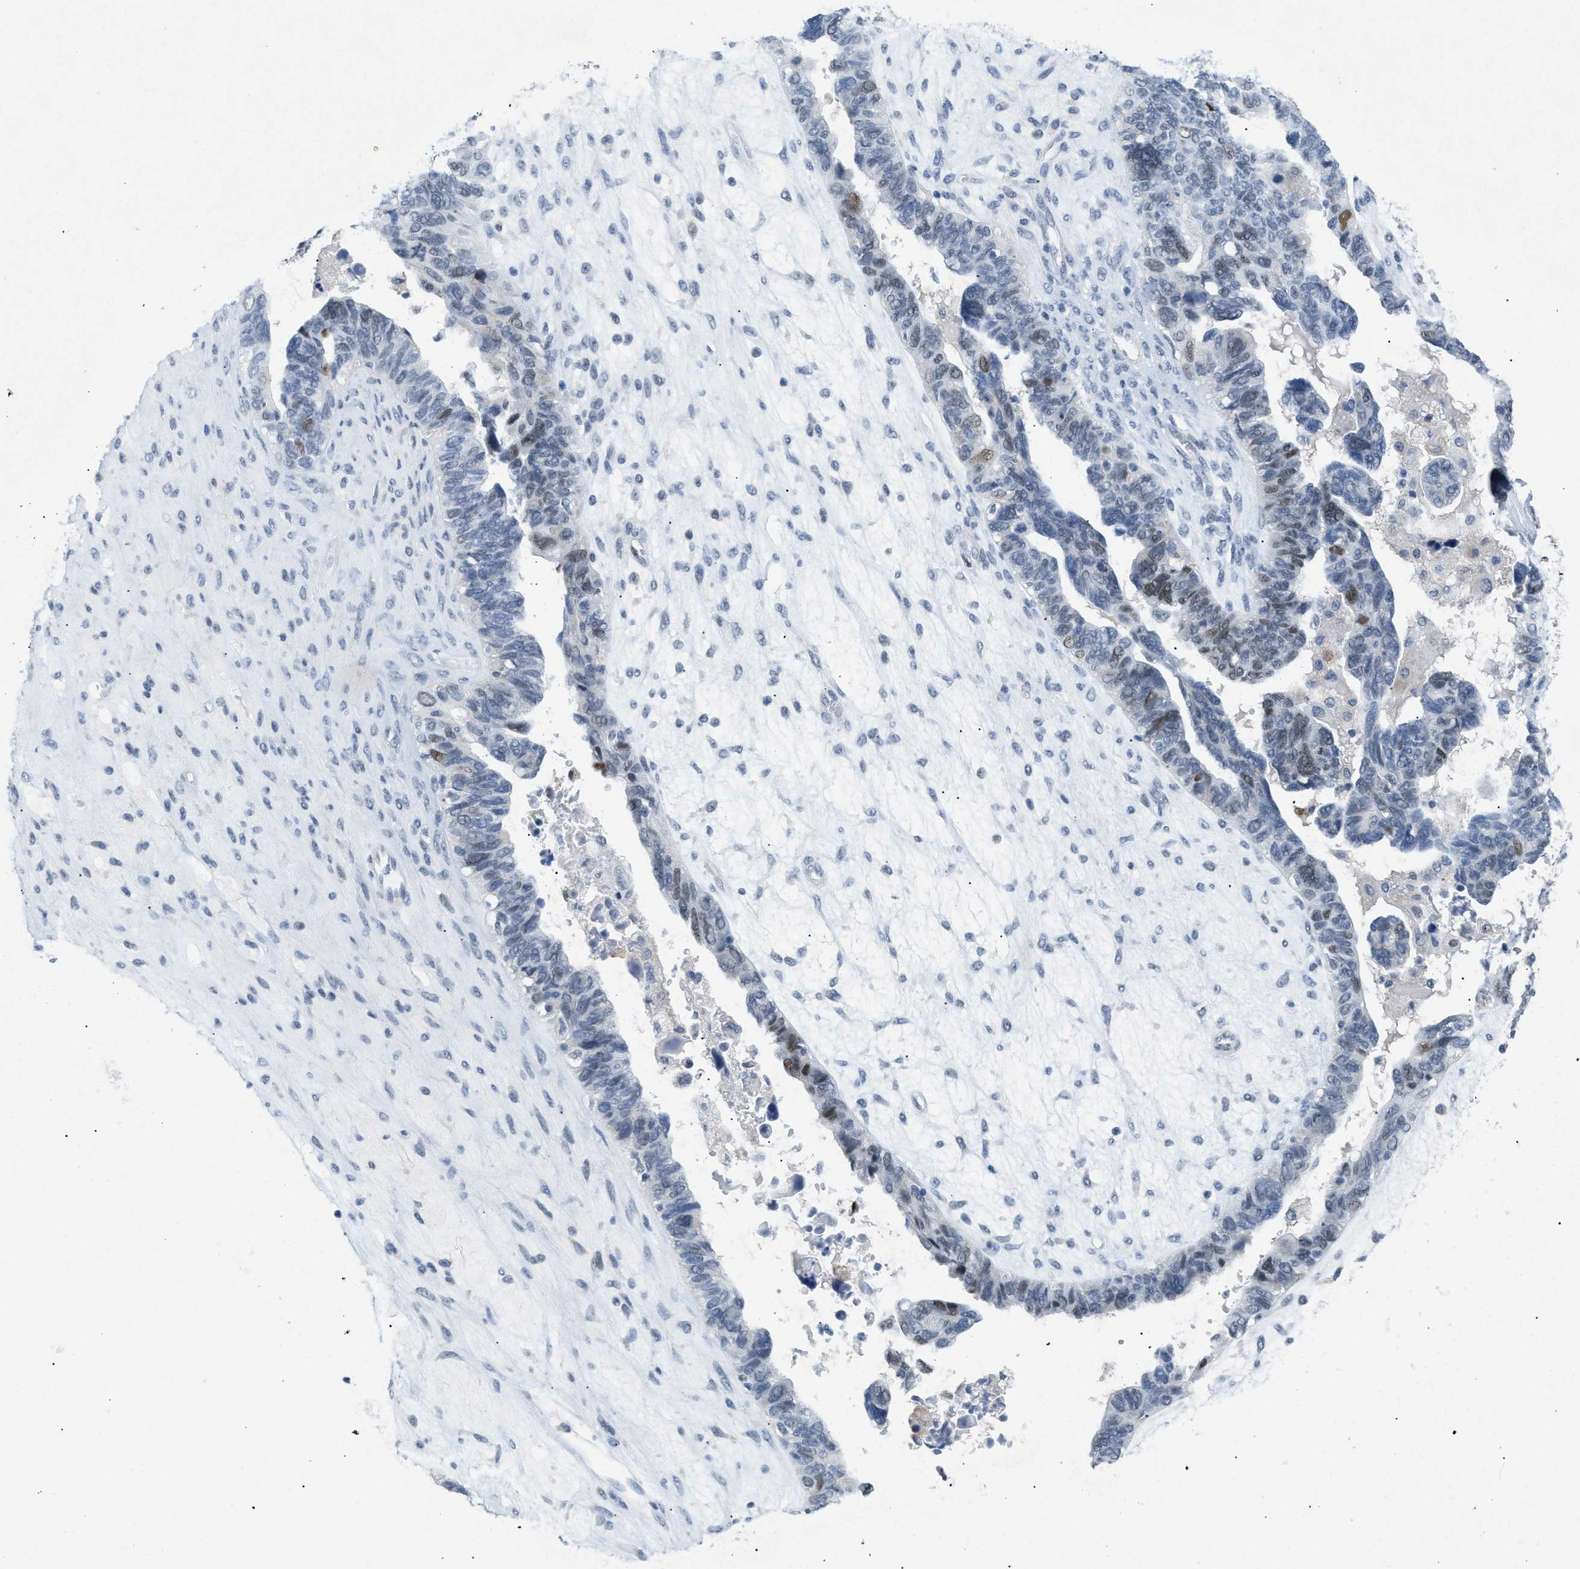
{"staining": {"intensity": "negative", "quantity": "none", "location": "none"}, "tissue": "ovarian cancer", "cell_type": "Tumor cells", "image_type": "cancer", "snomed": [{"axis": "morphology", "description": "Cystadenocarcinoma, serous, NOS"}, {"axis": "topography", "description": "Ovary"}], "caption": "Tumor cells are negative for protein expression in human ovarian cancer (serous cystadenocarcinoma). Brightfield microscopy of immunohistochemistry (IHC) stained with DAB (3,3'-diaminobenzidine) (brown) and hematoxylin (blue), captured at high magnification.", "gene": "TASOR", "patient": {"sex": "female", "age": 79}}